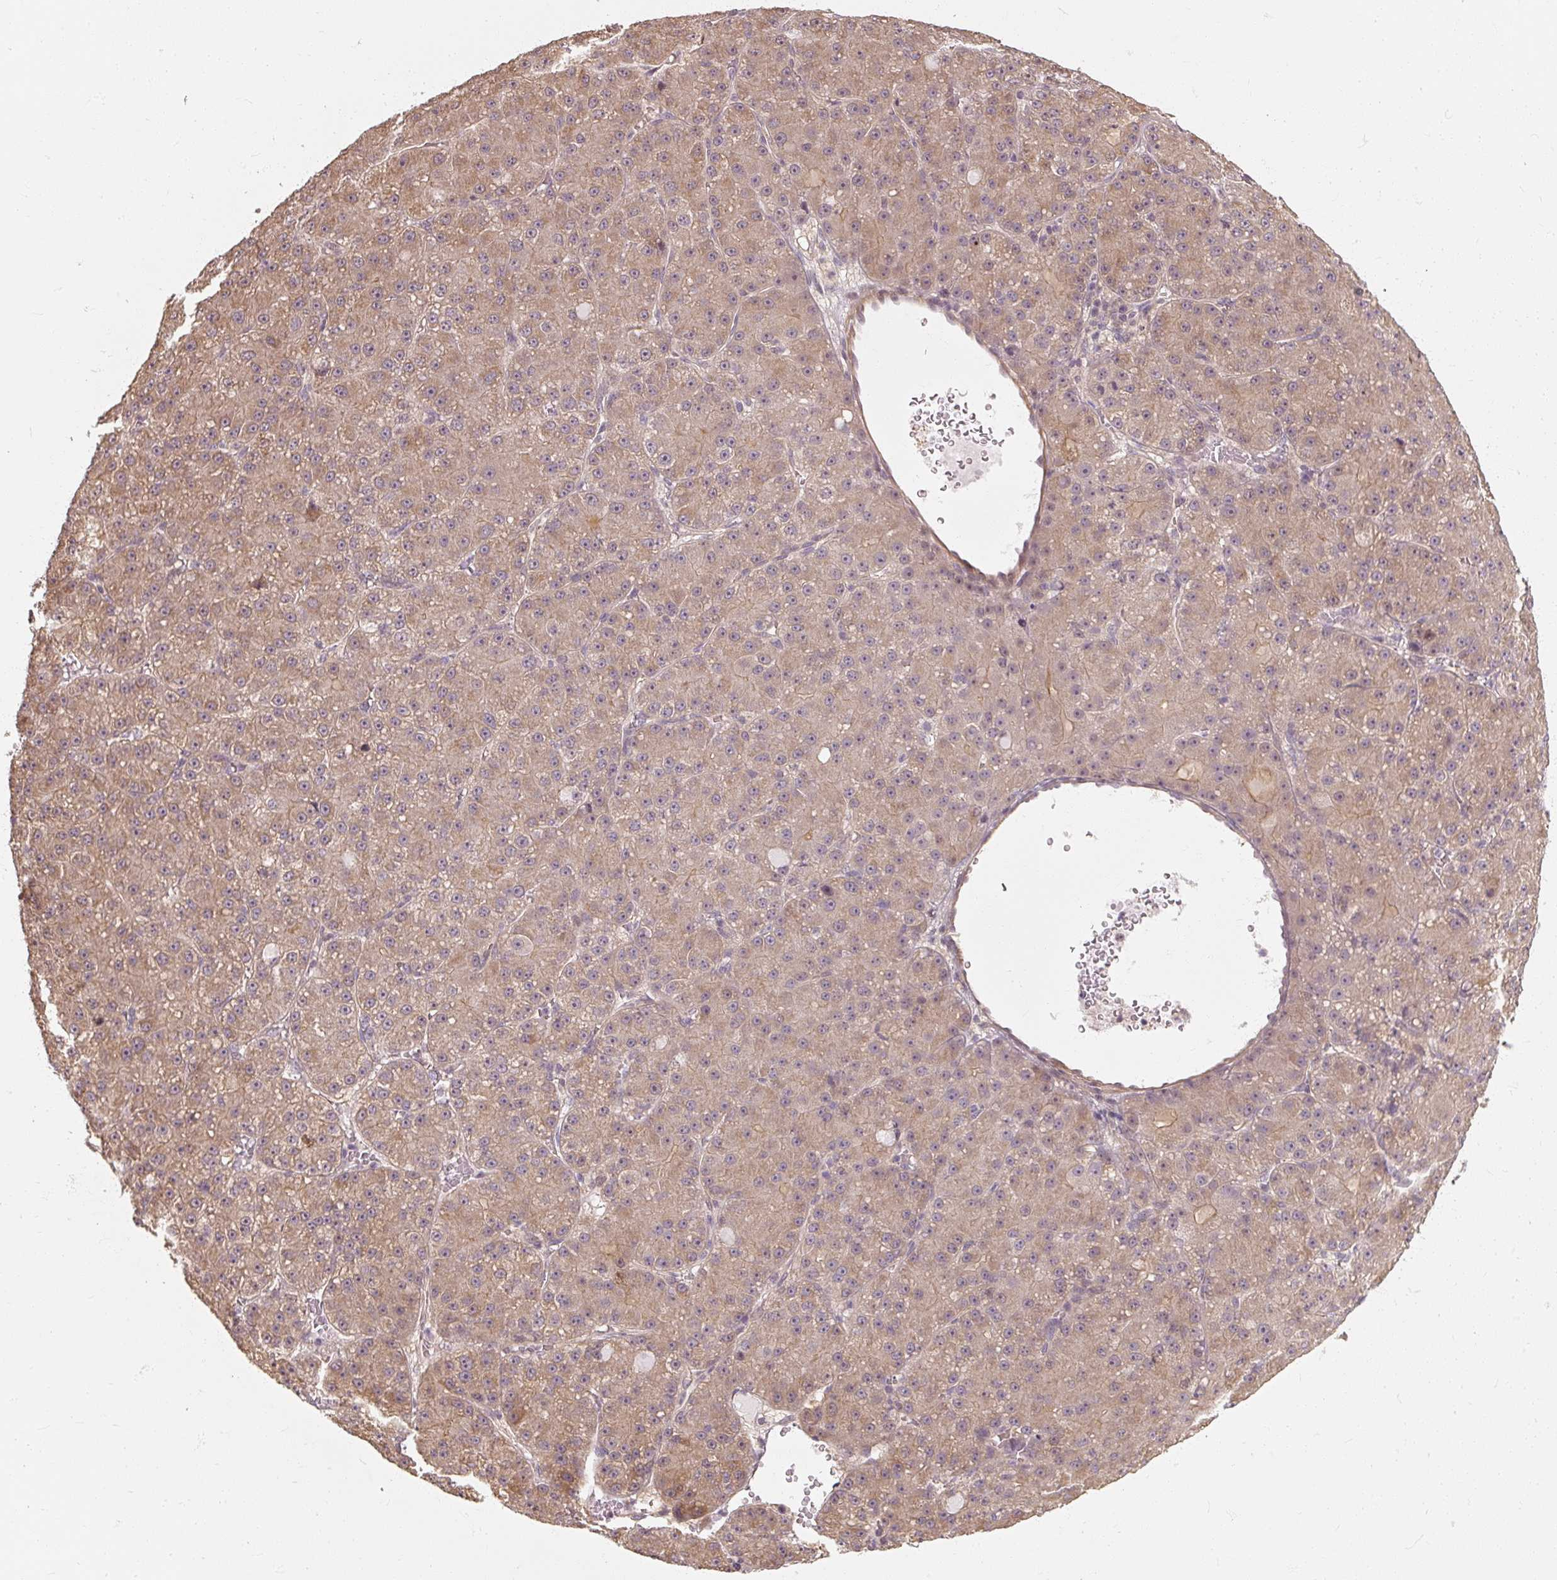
{"staining": {"intensity": "moderate", "quantity": ">75%", "location": "cytoplasmic/membranous"}, "tissue": "liver cancer", "cell_type": "Tumor cells", "image_type": "cancer", "snomed": [{"axis": "morphology", "description": "Carcinoma, Hepatocellular, NOS"}, {"axis": "topography", "description": "Liver"}], "caption": "Liver hepatocellular carcinoma was stained to show a protein in brown. There is medium levels of moderate cytoplasmic/membranous staining in about >75% of tumor cells.", "gene": "RB1CC1", "patient": {"sex": "male", "age": 67}}